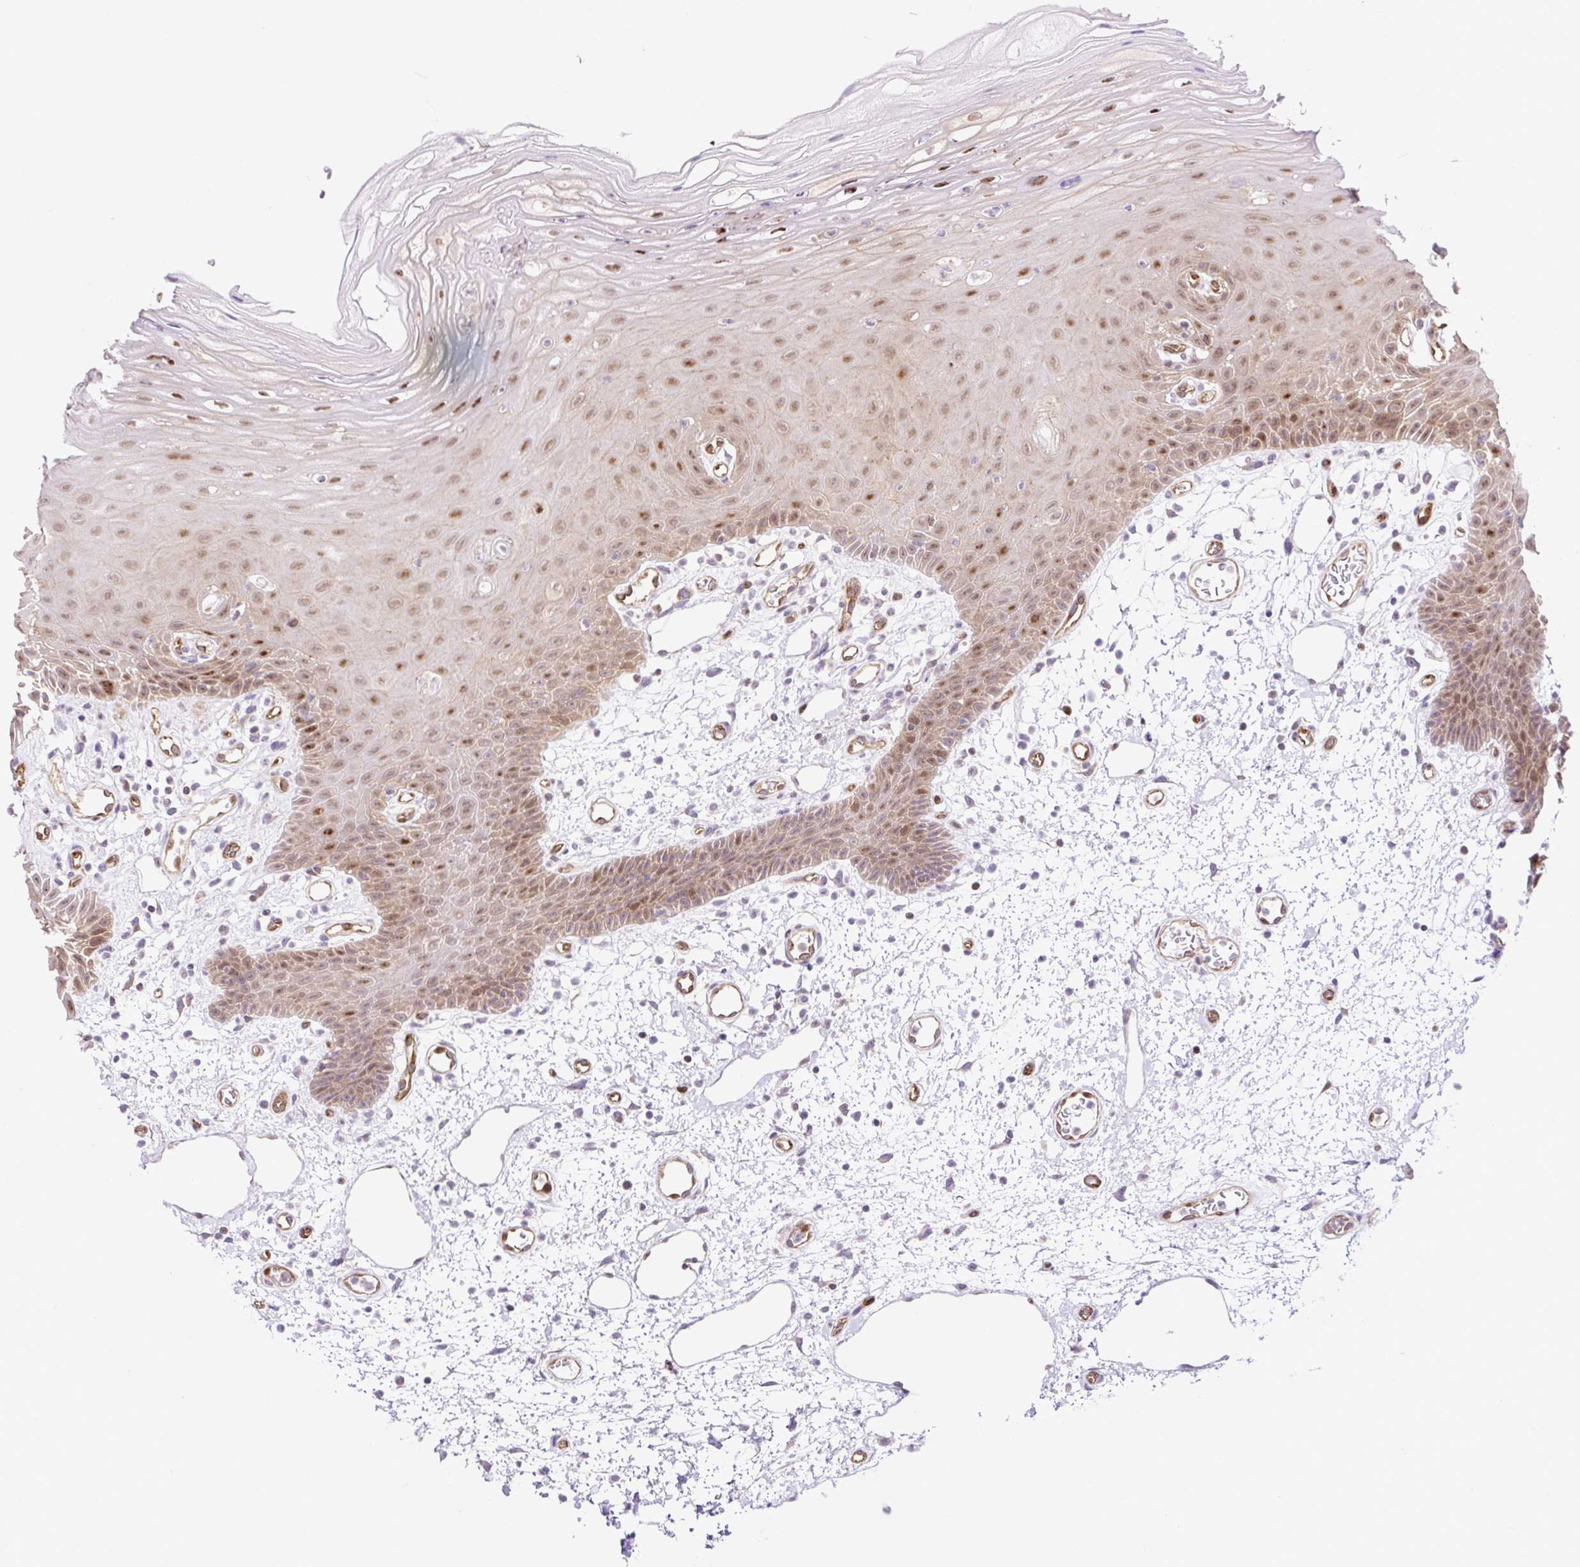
{"staining": {"intensity": "moderate", "quantity": "25%-75%", "location": "nuclear"}, "tissue": "oral mucosa", "cell_type": "Squamous epithelial cells", "image_type": "normal", "snomed": [{"axis": "morphology", "description": "Normal tissue, NOS"}, {"axis": "topography", "description": "Oral tissue"}], "caption": "A histopathology image of human oral mucosa stained for a protein displays moderate nuclear brown staining in squamous epithelial cells. (IHC, brightfield microscopy, high magnification).", "gene": "HIP1R", "patient": {"sex": "female", "age": 59}}